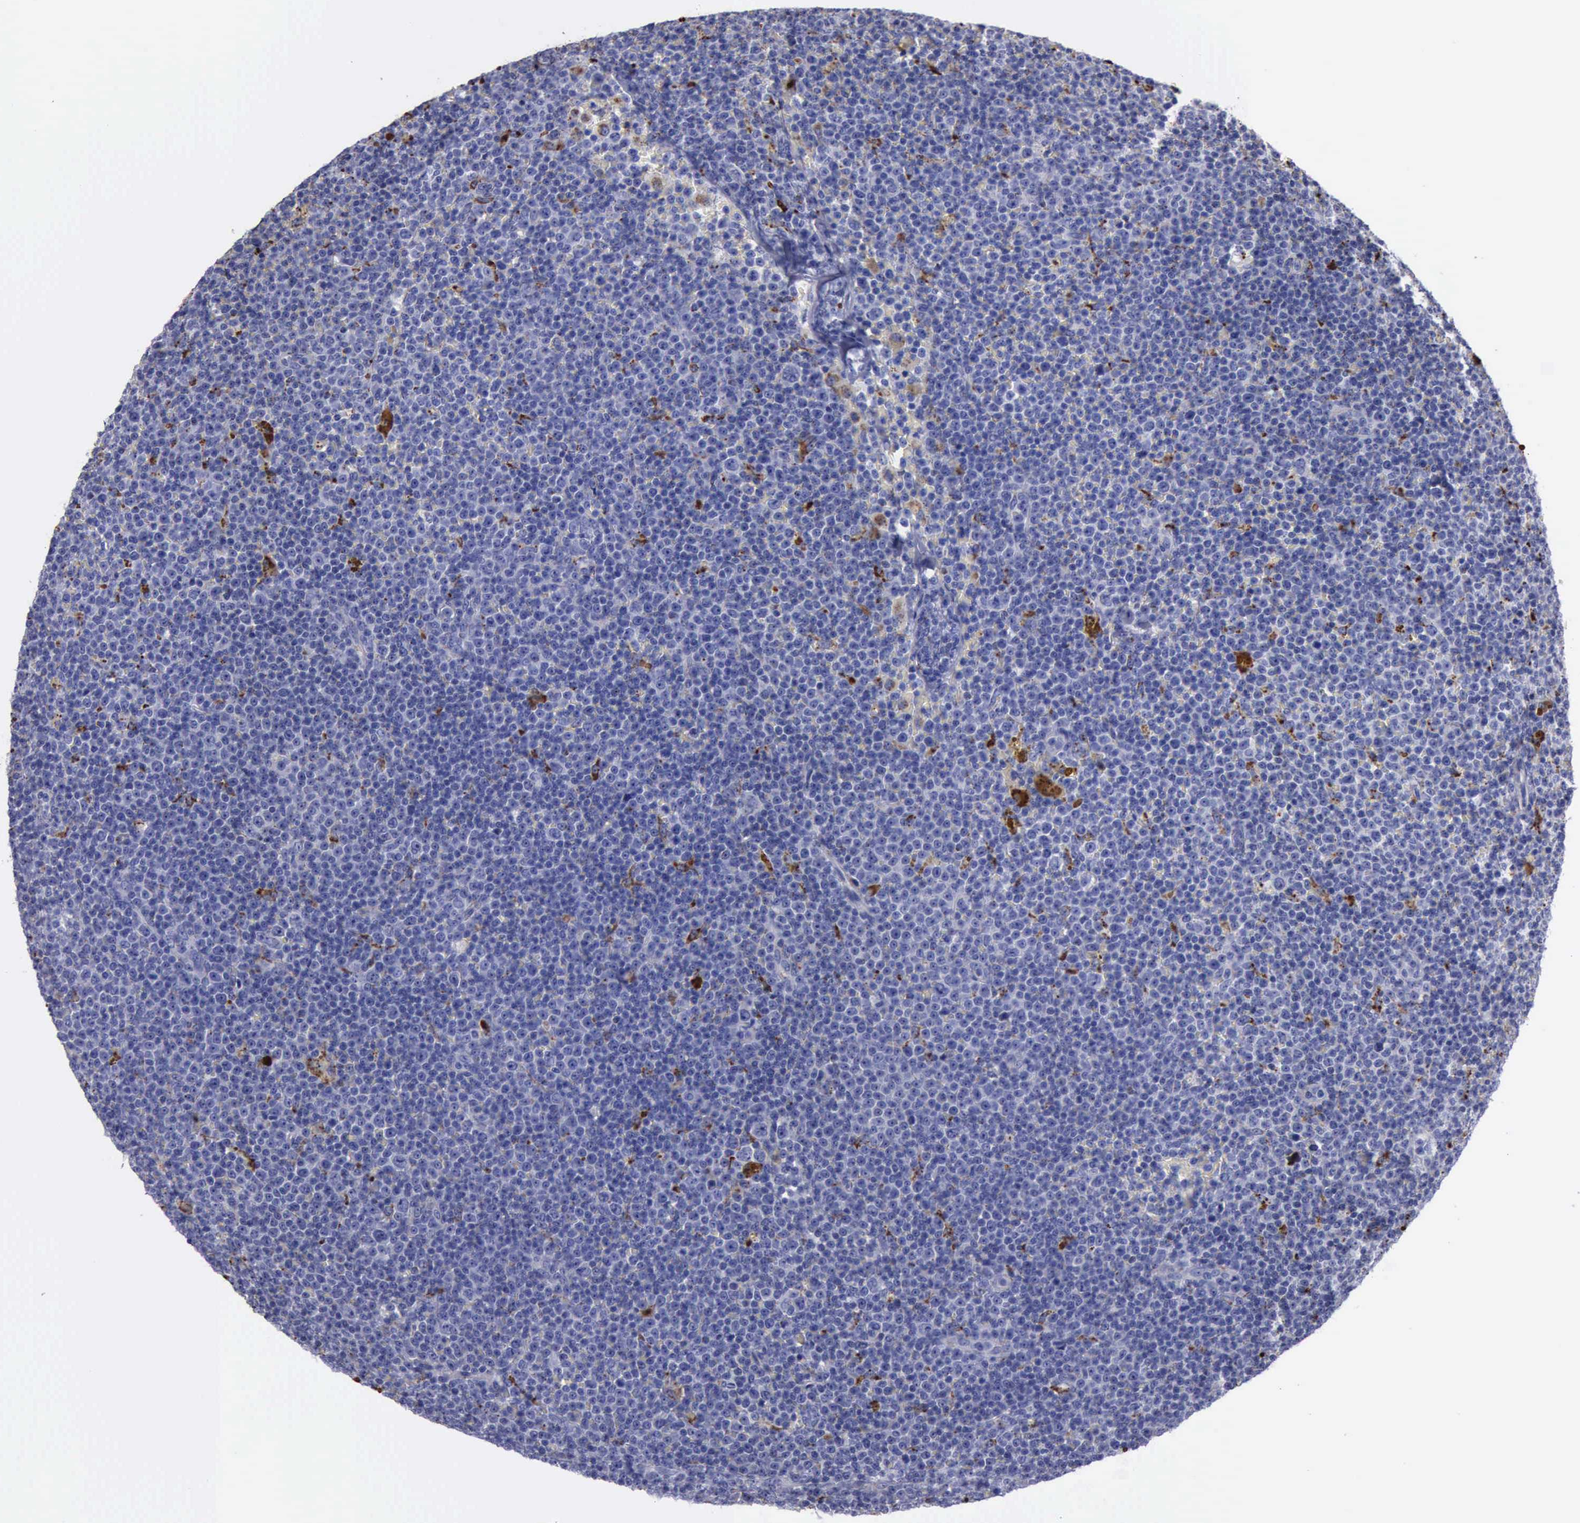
{"staining": {"intensity": "strong", "quantity": "<25%", "location": "cytoplasmic/membranous,nuclear"}, "tissue": "lymphoma", "cell_type": "Tumor cells", "image_type": "cancer", "snomed": [{"axis": "morphology", "description": "Malignant lymphoma, non-Hodgkin's type, Low grade"}, {"axis": "topography", "description": "Lymph node"}], "caption": "This histopathology image demonstrates immunohistochemistry staining of lymphoma, with medium strong cytoplasmic/membranous and nuclear staining in about <25% of tumor cells.", "gene": "CTSD", "patient": {"sex": "male", "age": 50}}